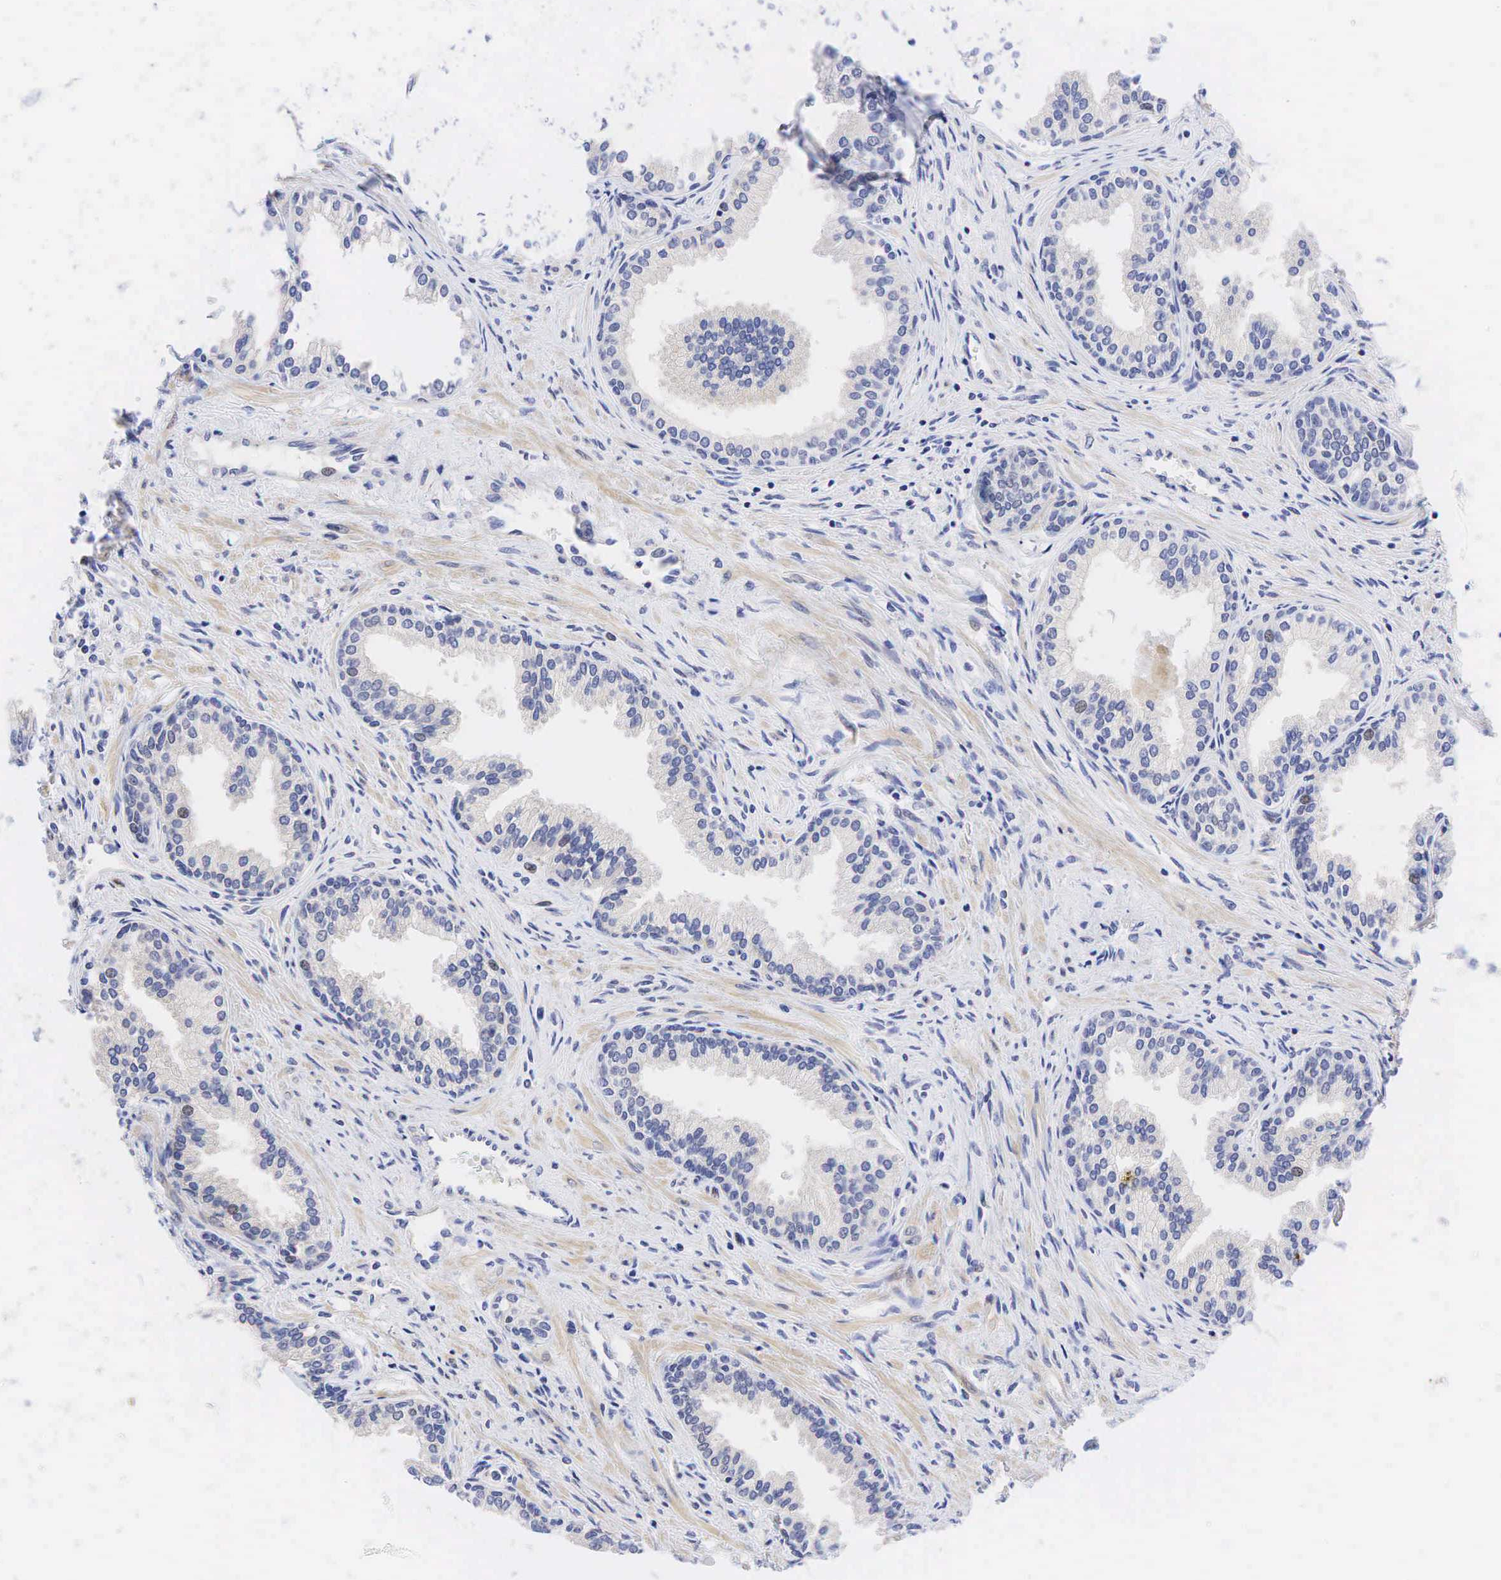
{"staining": {"intensity": "negative", "quantity": "none", "location": "none"}, "tissue": "prostate", "cell_type": "Glandular cells", "image_type": "normal", "snomed": [{"axis": "morphology", "description": "Normal tissue, NOS"}, {"axis": "topography", "description": "Prostate"}], "caption": "This is an IHC histopathology image of unremarkable human prostate. There is no expression in glandular cells.", "gene": "CCND1", "patient": {"sex": "male", "age": 68}}